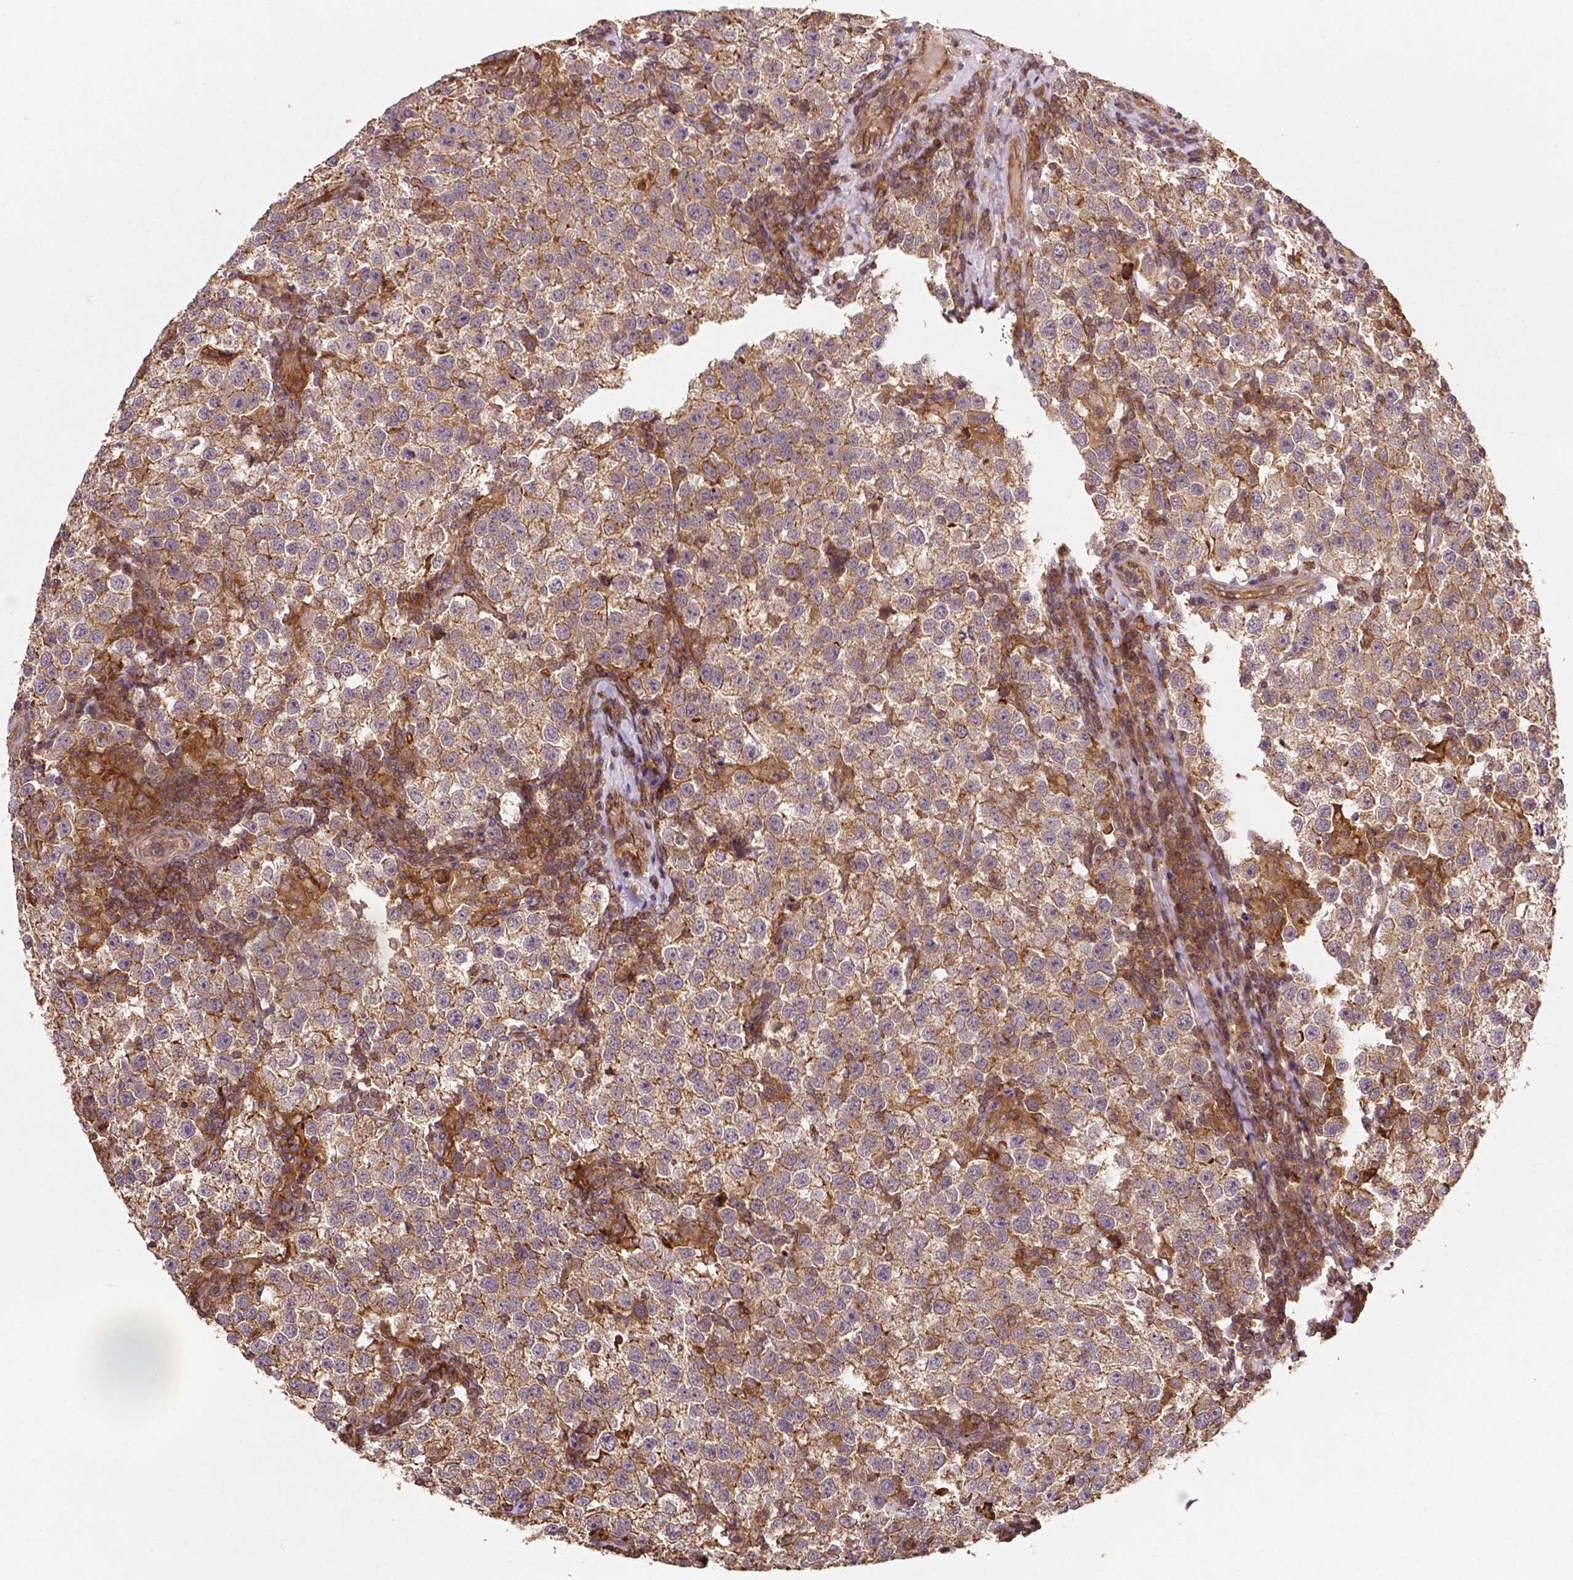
{"staining": {"intensity": "weak", "quantity": "25%-75%", "location": "cytoplasmic/membranous"}, "tissue": "testis cancer", "cell_type": "Tumor cells", "image_type": "cancer", "snomed": [{"axis": "morphology", "description": "Seminoma, NOS"}, {"axis": "topography", "description": "Testis"}], "caption": "Immunohistochemistry (DAB (3,3'-diaminobenzidine)) staining of testis cancer (seminoma) displays weak cytoplasmic/membranous protein positivity in about 25%-75% of tumor cells. (brown staining indicates protein expression, while blue staining denotes nuclei).", "gene": "ZMYND19", "patient": {"sex": "male", "age": 37}}